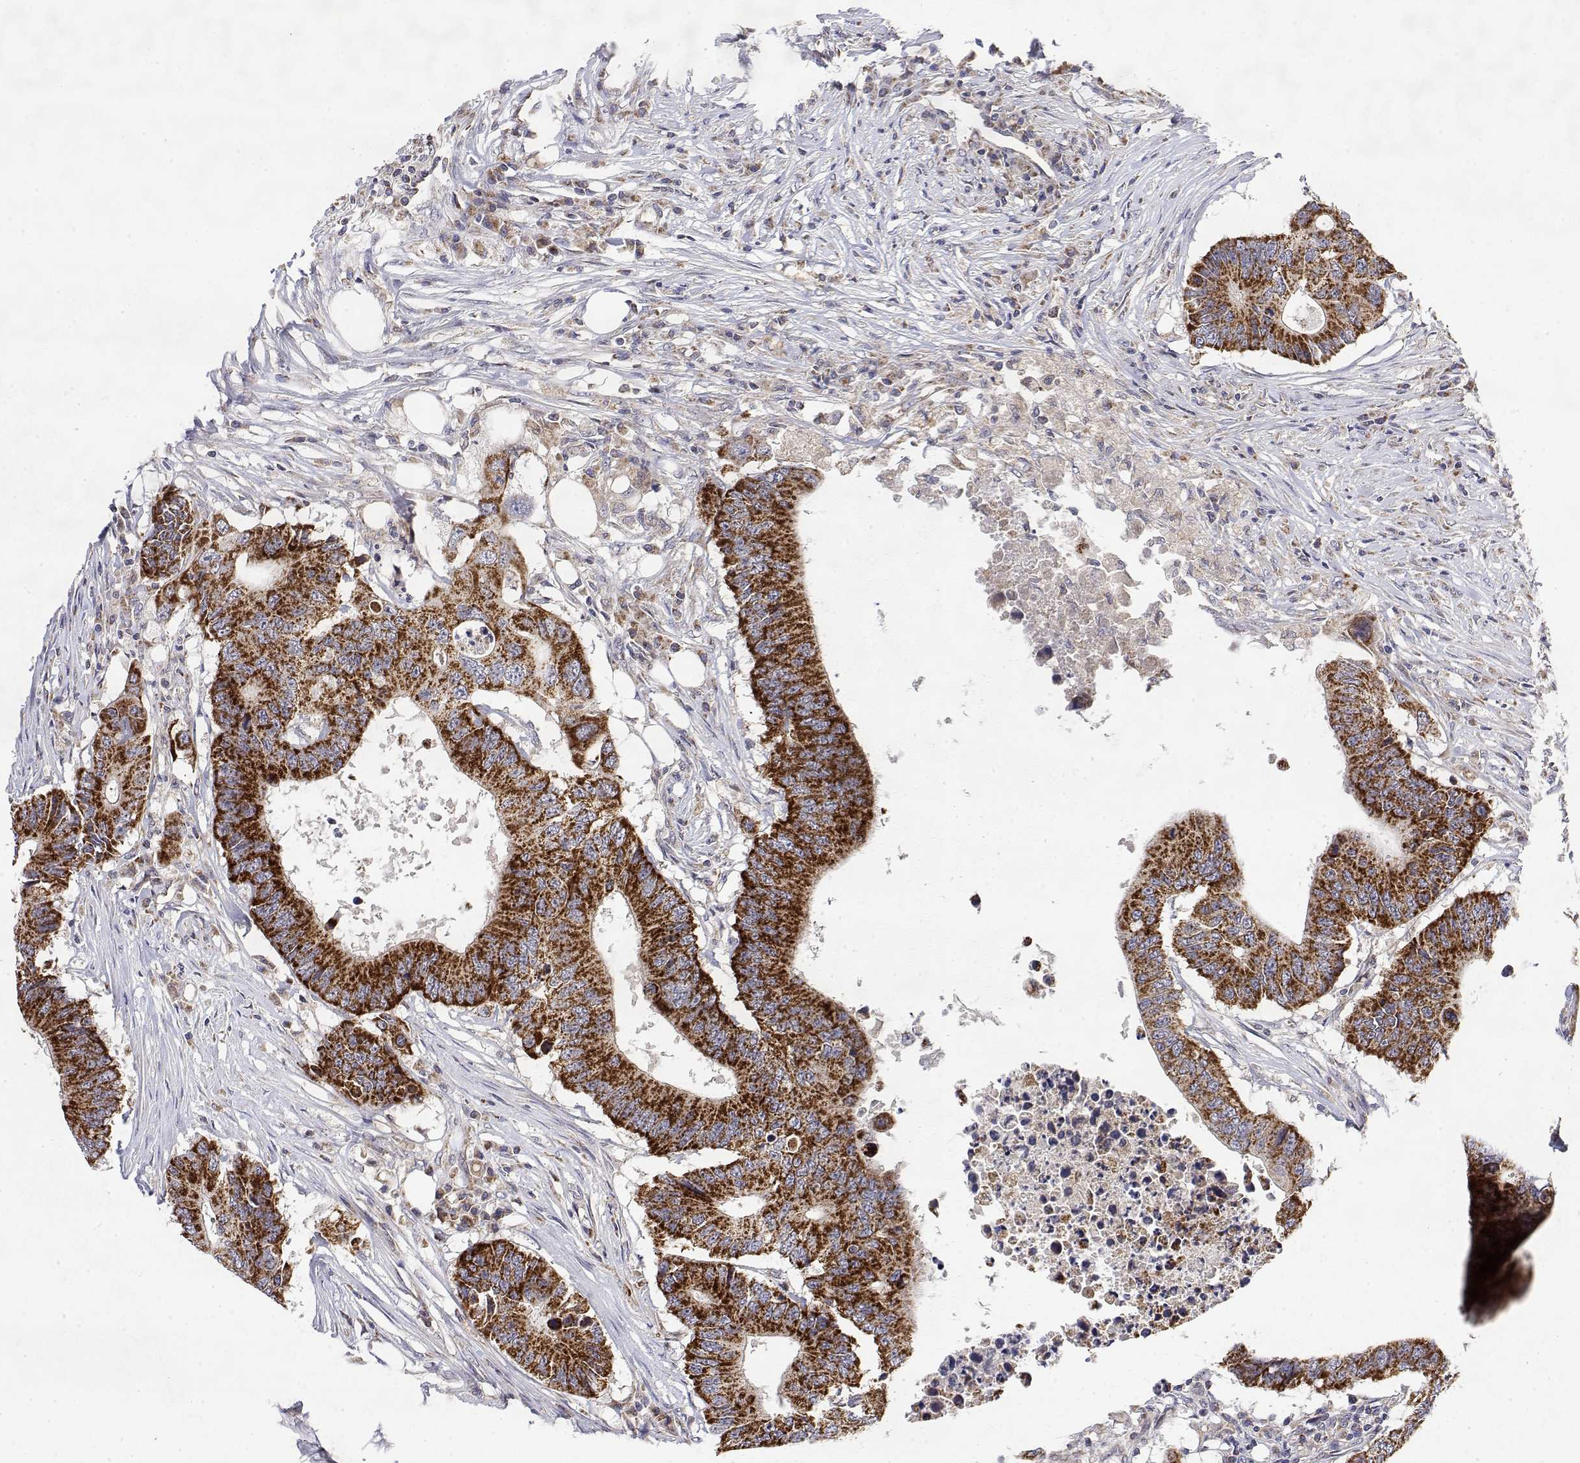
{"staining": {"intensity": "strong", "quantity": ">75%", "location": "cytoplasmic/membranous"}, "tissue": "colorectal cancer", "cell_type": "Tumor cells", "image_type": "cancer", "snomed": [{"axis": "morphology", "description": "Adenocarcinoma, NOS"}, {"axis": "topography", "description": "Colon"}], "caption": "Colorectal cancer (adenocarcinoma) stained for a protein (brown) displays strong cytoplasmic/membranous positive expression in about >75% of tumor cells.", "gene": "GADD45GIP1", "patient": {"sex": "male", "age": 71}}